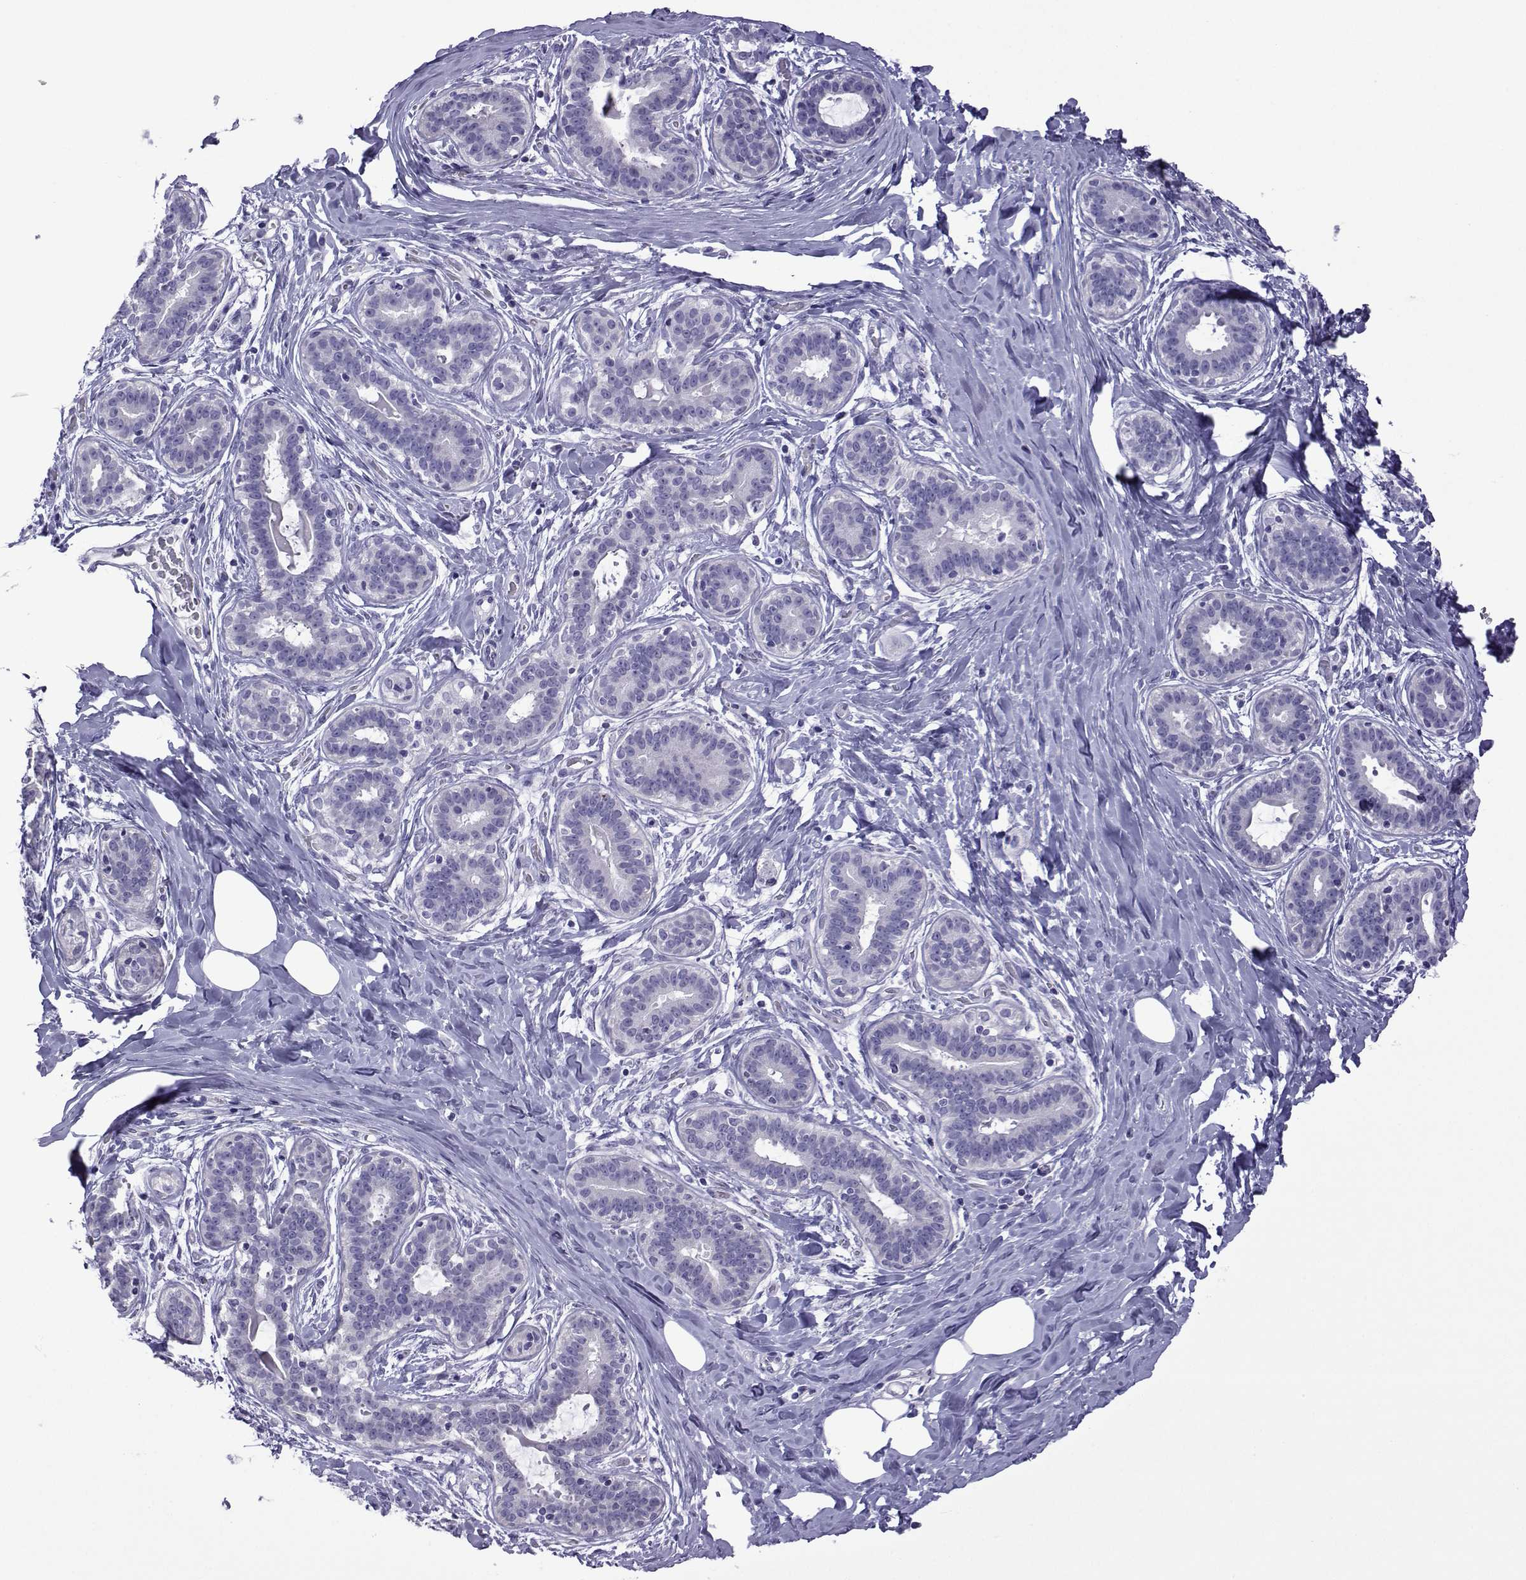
{"staining": {"intensity": "negative", "quantity": "none", "location": "none"}, "tissue": "breast", "cell_type": "Adipocytes", "image_type": "normal", "snomed": [{"axis": "morphology", "description": "Normal tissue, NOS"}, {"axis": "topography", "description": "Skin"}, {"axis": "topography", "description": "Breast"}], "caption": "A histopathology image of human breast is negative for staining in adipocytes. (DAB IHC with hematoxylin counter stain).", "gene": "CFAP70", "patient": {"sex": "female", "age": 43}}